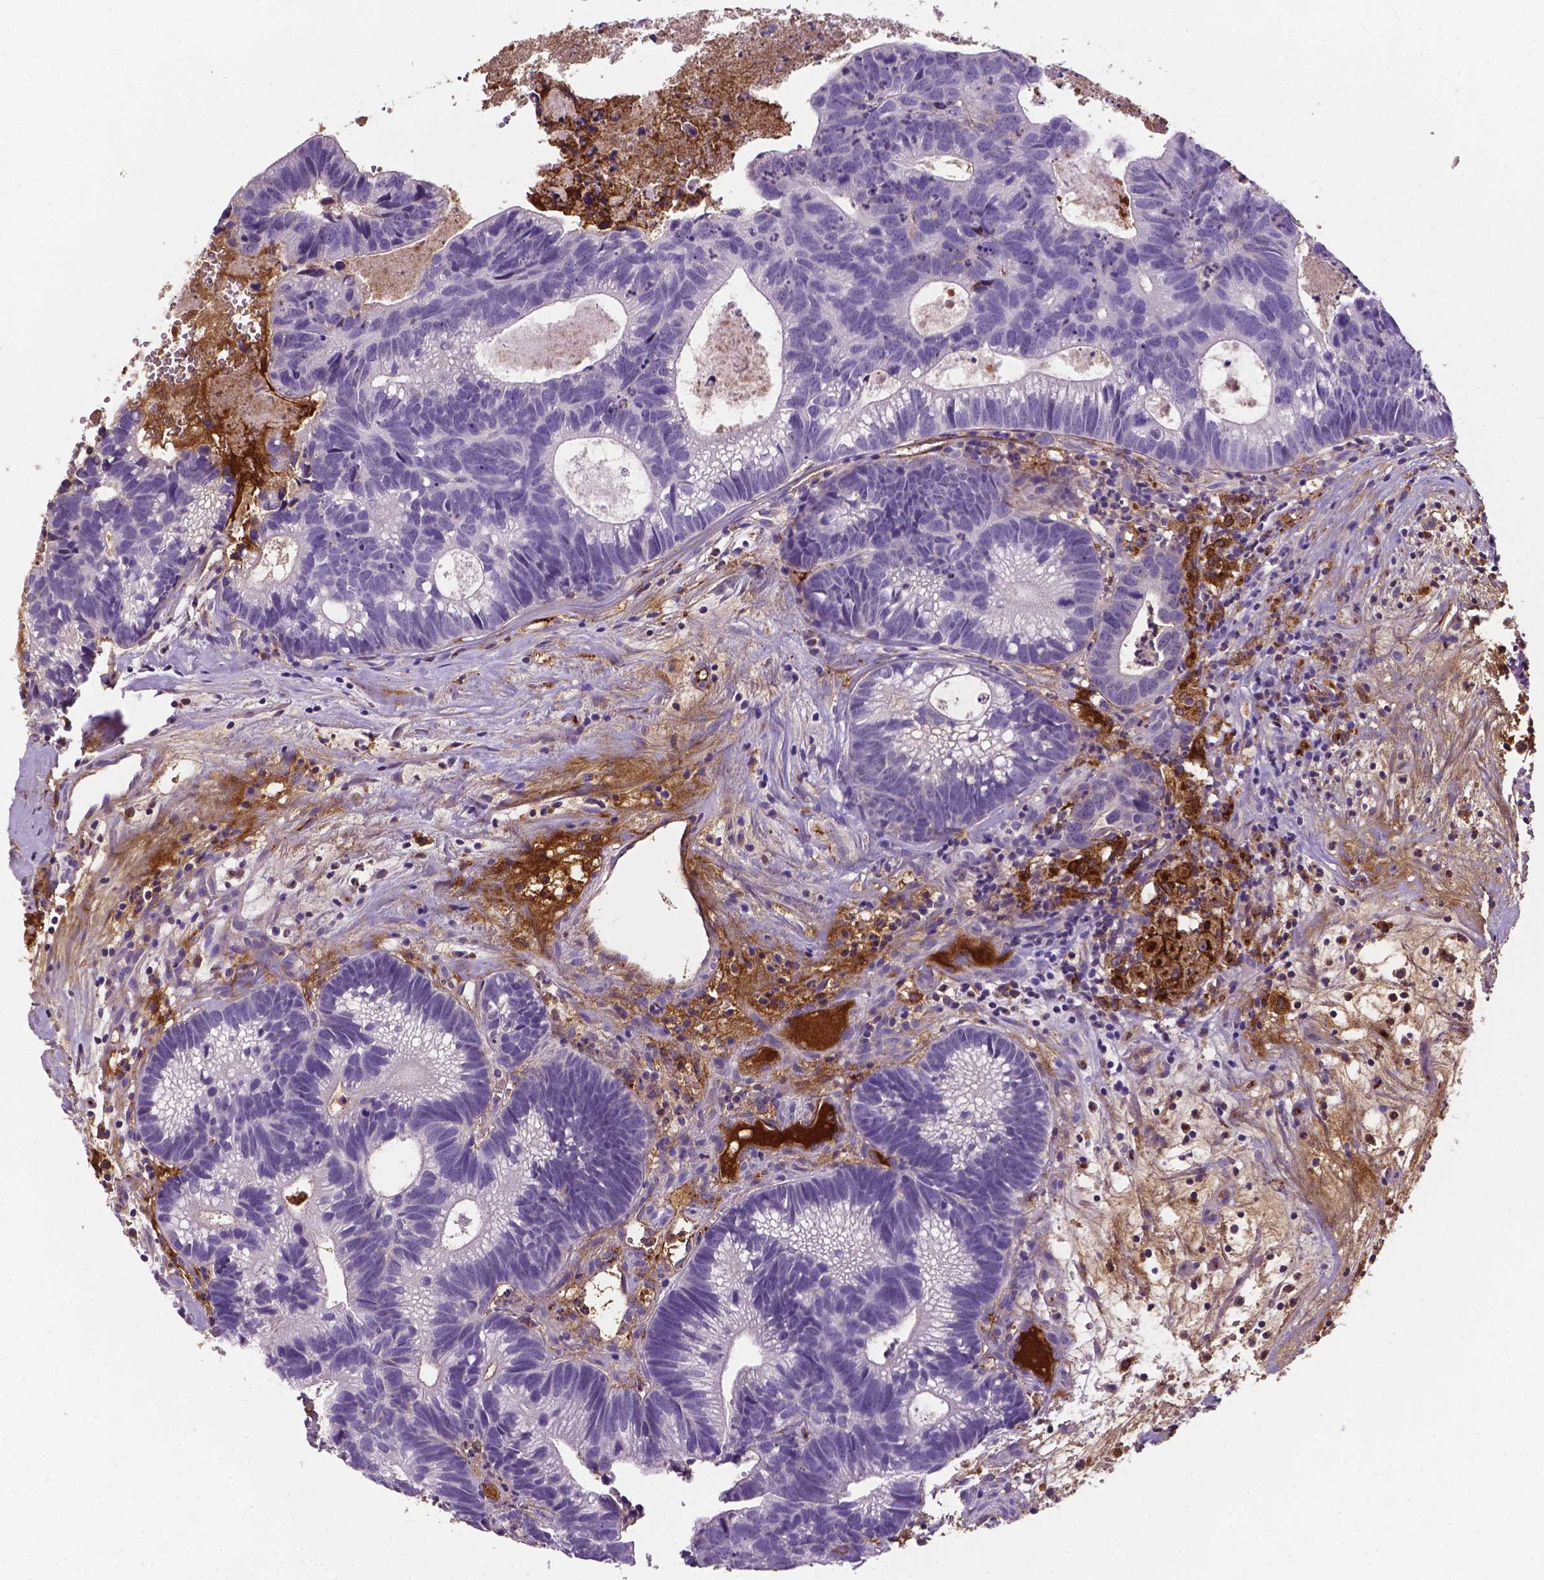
{"staining": {"intensity": "negative", "quantity": "none", "location": "none"}, "tissue": "head and neck cancer", "cell_type": "Tumor cells", "image_type": "cancer", "snomed": [{"axis": "morphology", "description": "Adenocarcinoma, NOS"}, {"axis": "topography", "description": "Head-Neck"}], "caption": "Protein analysis of head and neck adenocarcinoma demonstrates no significant staining in tumor cells.", "gene": "APOE", "patient": {"sex": "male", "age": 62}}